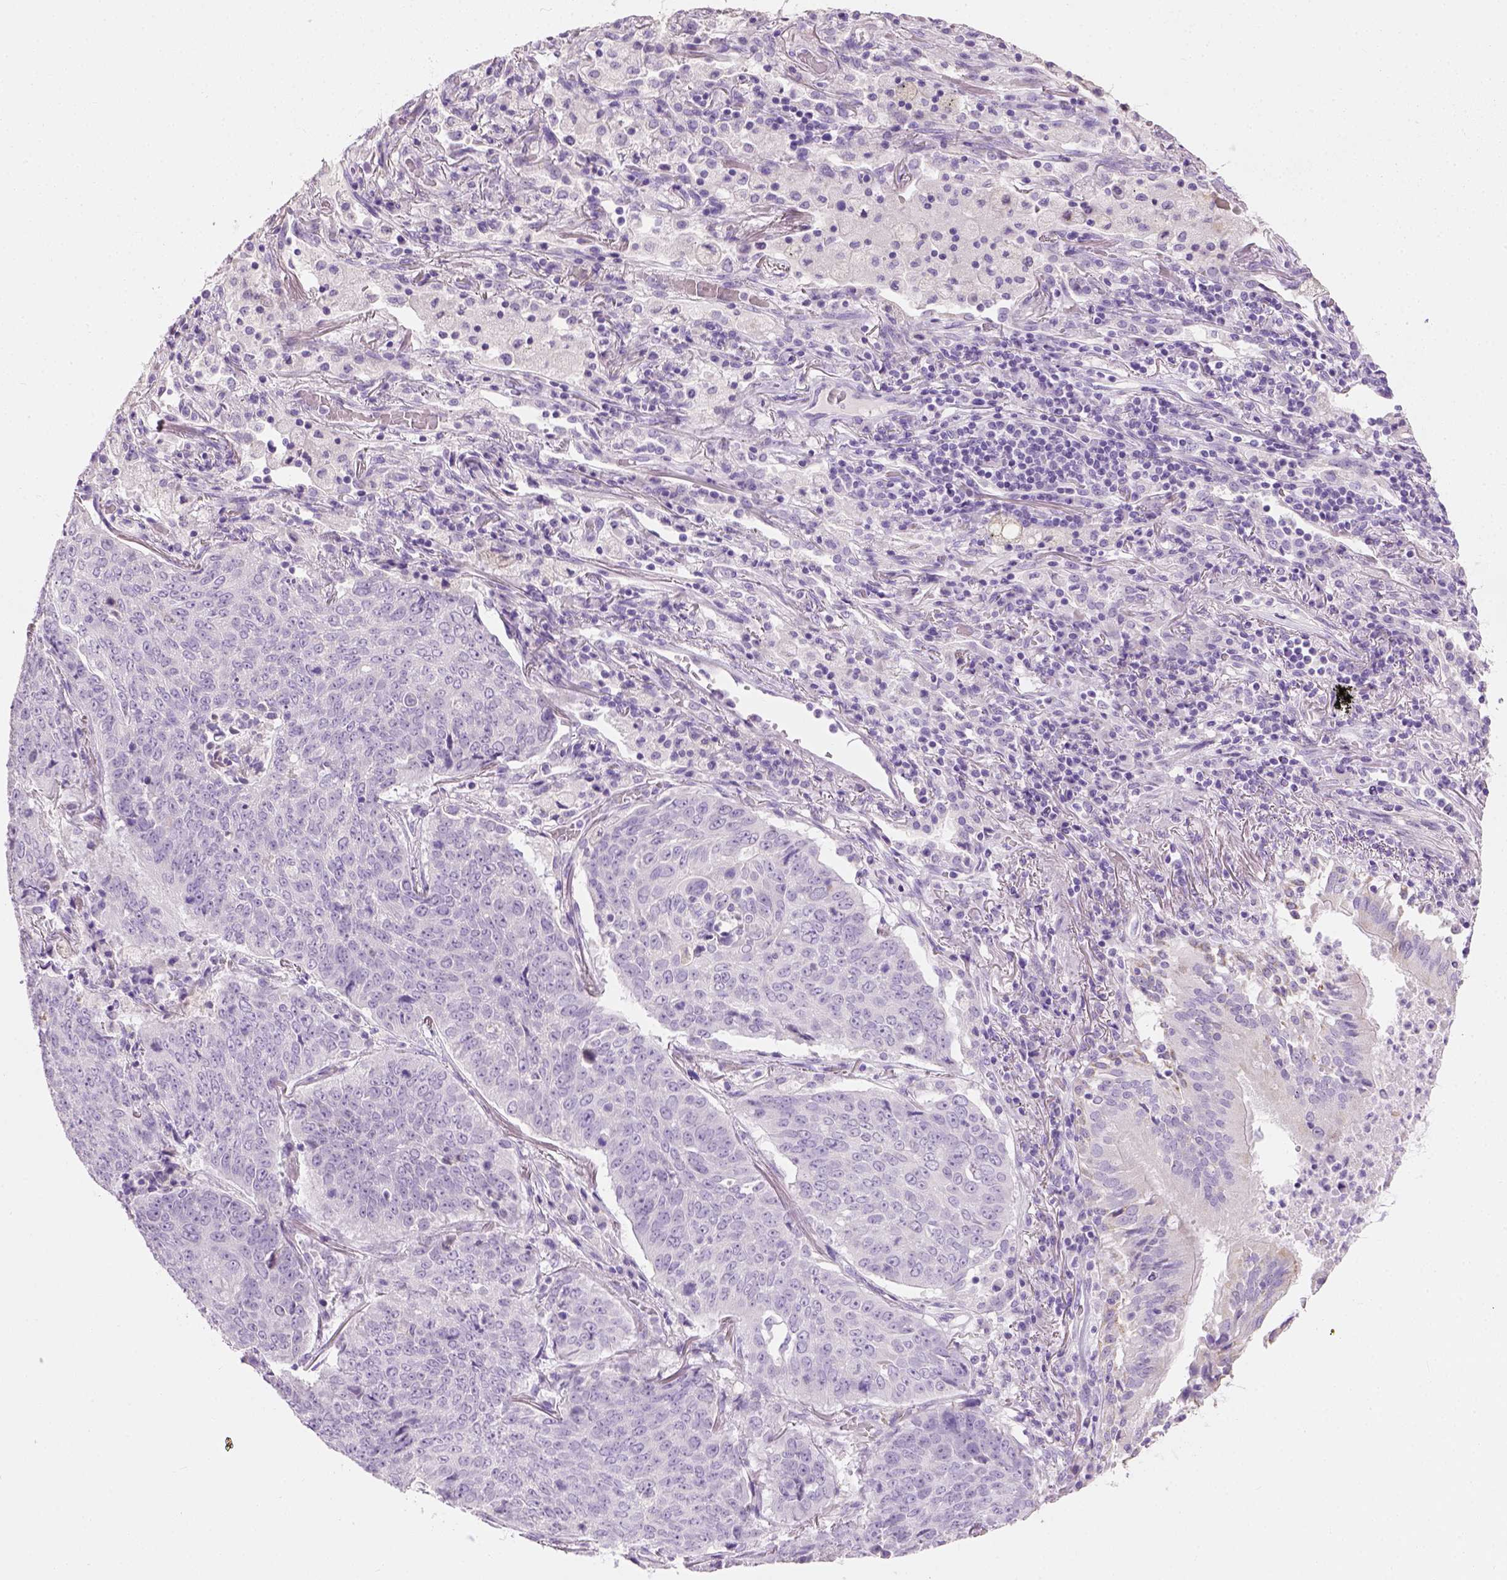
{"staining": {"intensity": "negative", "quantity": "none", "location": "none"}, "tissue": "lung cancer", "cell_type": "Tumor cells", "image_type": "cancer", "snomed": [{"axis": "morphology", "description": "Normal tissue, NOS"}, {"axis": "morphology", "description": "Squamous cell carcinoma, NOS"}, {"axis": "topography", "description": "Bronchus"}, {"axis": "topography", "description": "Lung"}], "caption": "This is a image of immunohistochemistry (IHC) staining of lung cancer, which shows no positivity in tumor cells.", "gene": "CYP24A1", "patient": {"sex": "male", "age": 64}}